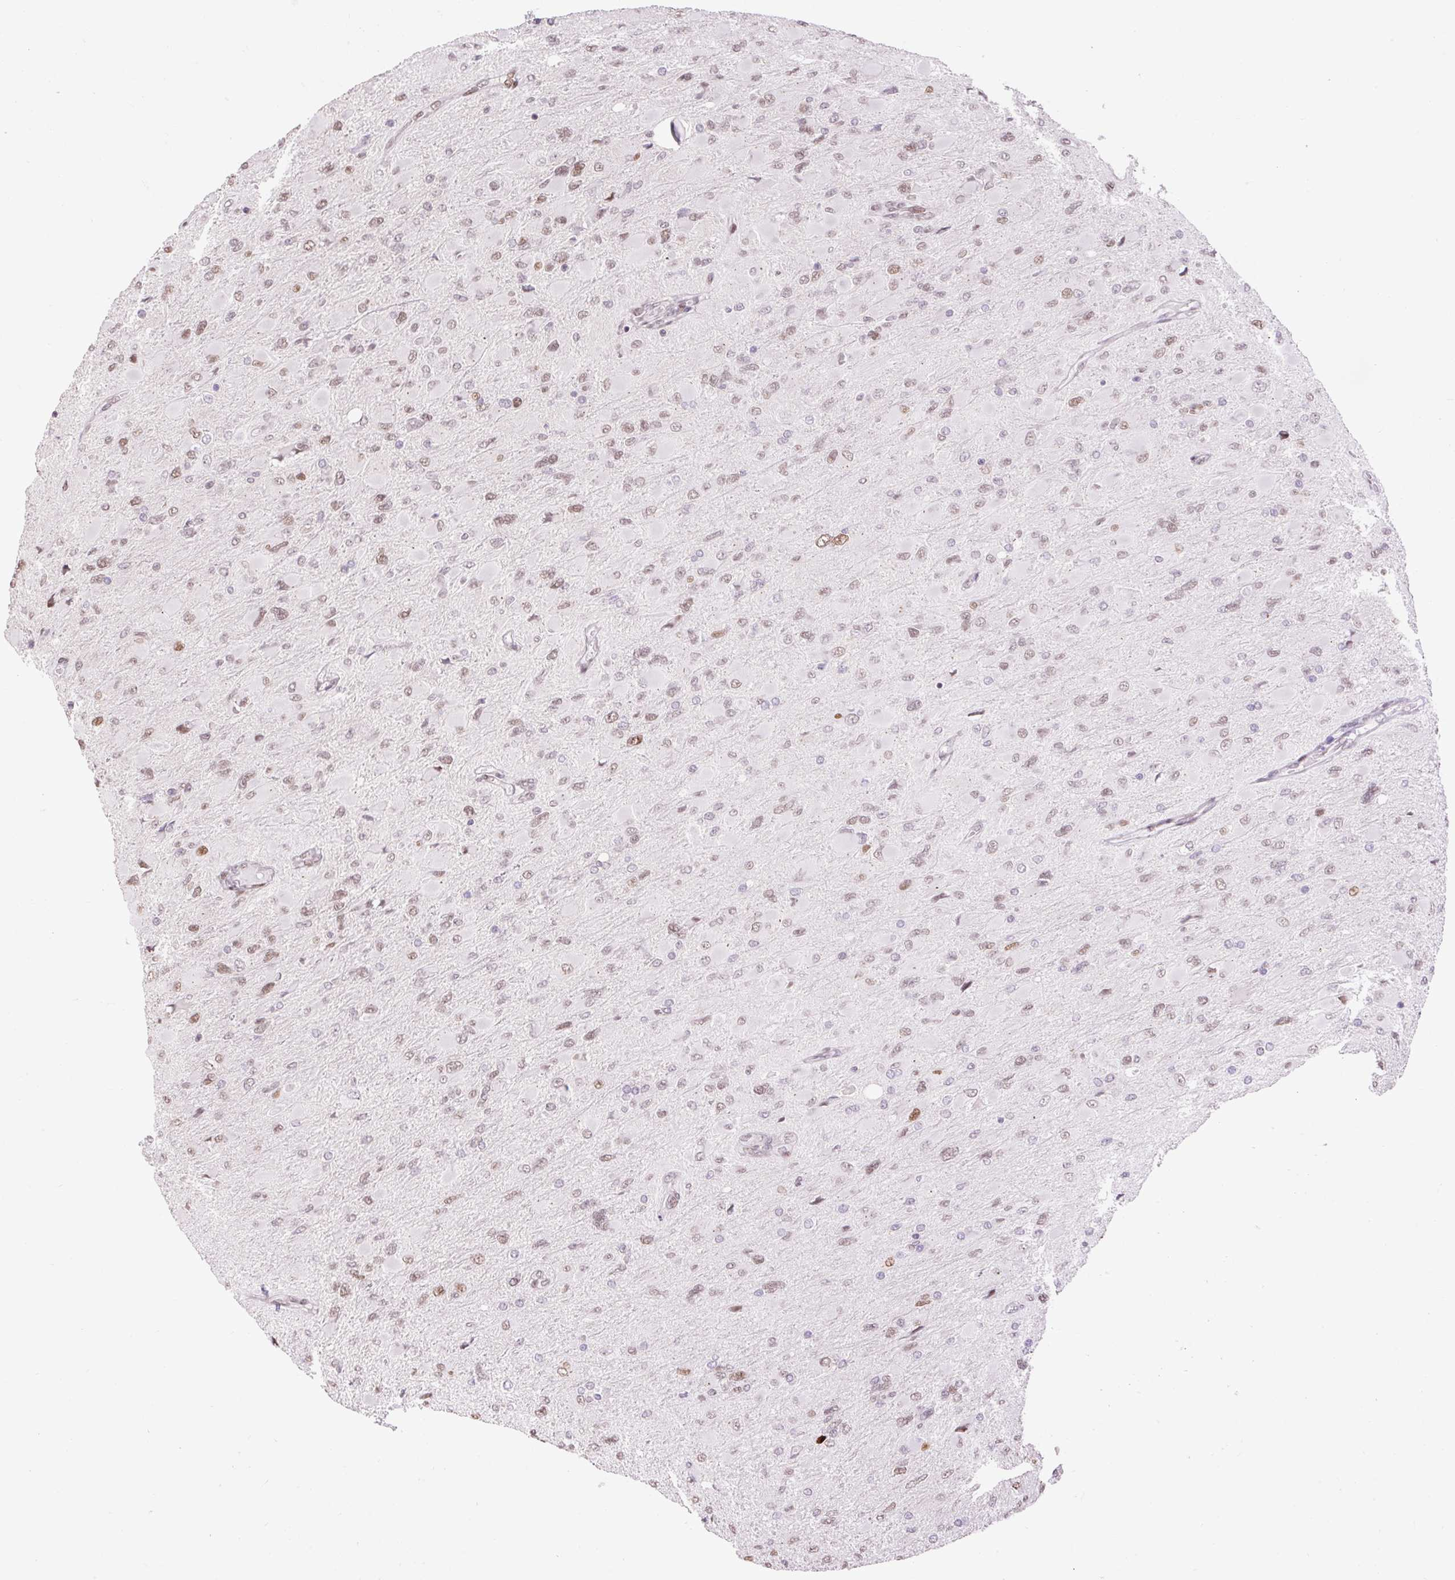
{"staining": {"intensity": "weak", "quantity": "25%-75%", "location": "nuclear"}, "tissue": "glioma", "cell_type": "Tumor cells", "image_type": "cancer", "snomed": [{"axis": "morphology", "description": "Glioma, malignant, High grade"}, {"axis": "topography", "description": "Cerebral cortex"}], "caption": "Immunohistochemistry (IHC) photomicrograph of human glioma stained for a protein (brown), which demonstrates low levels of weak nuclear staining in approximately 25%-75% of tumor cells.", "gene": "RIPPLY3", "patient": {"sex": "female", "age": 36}}